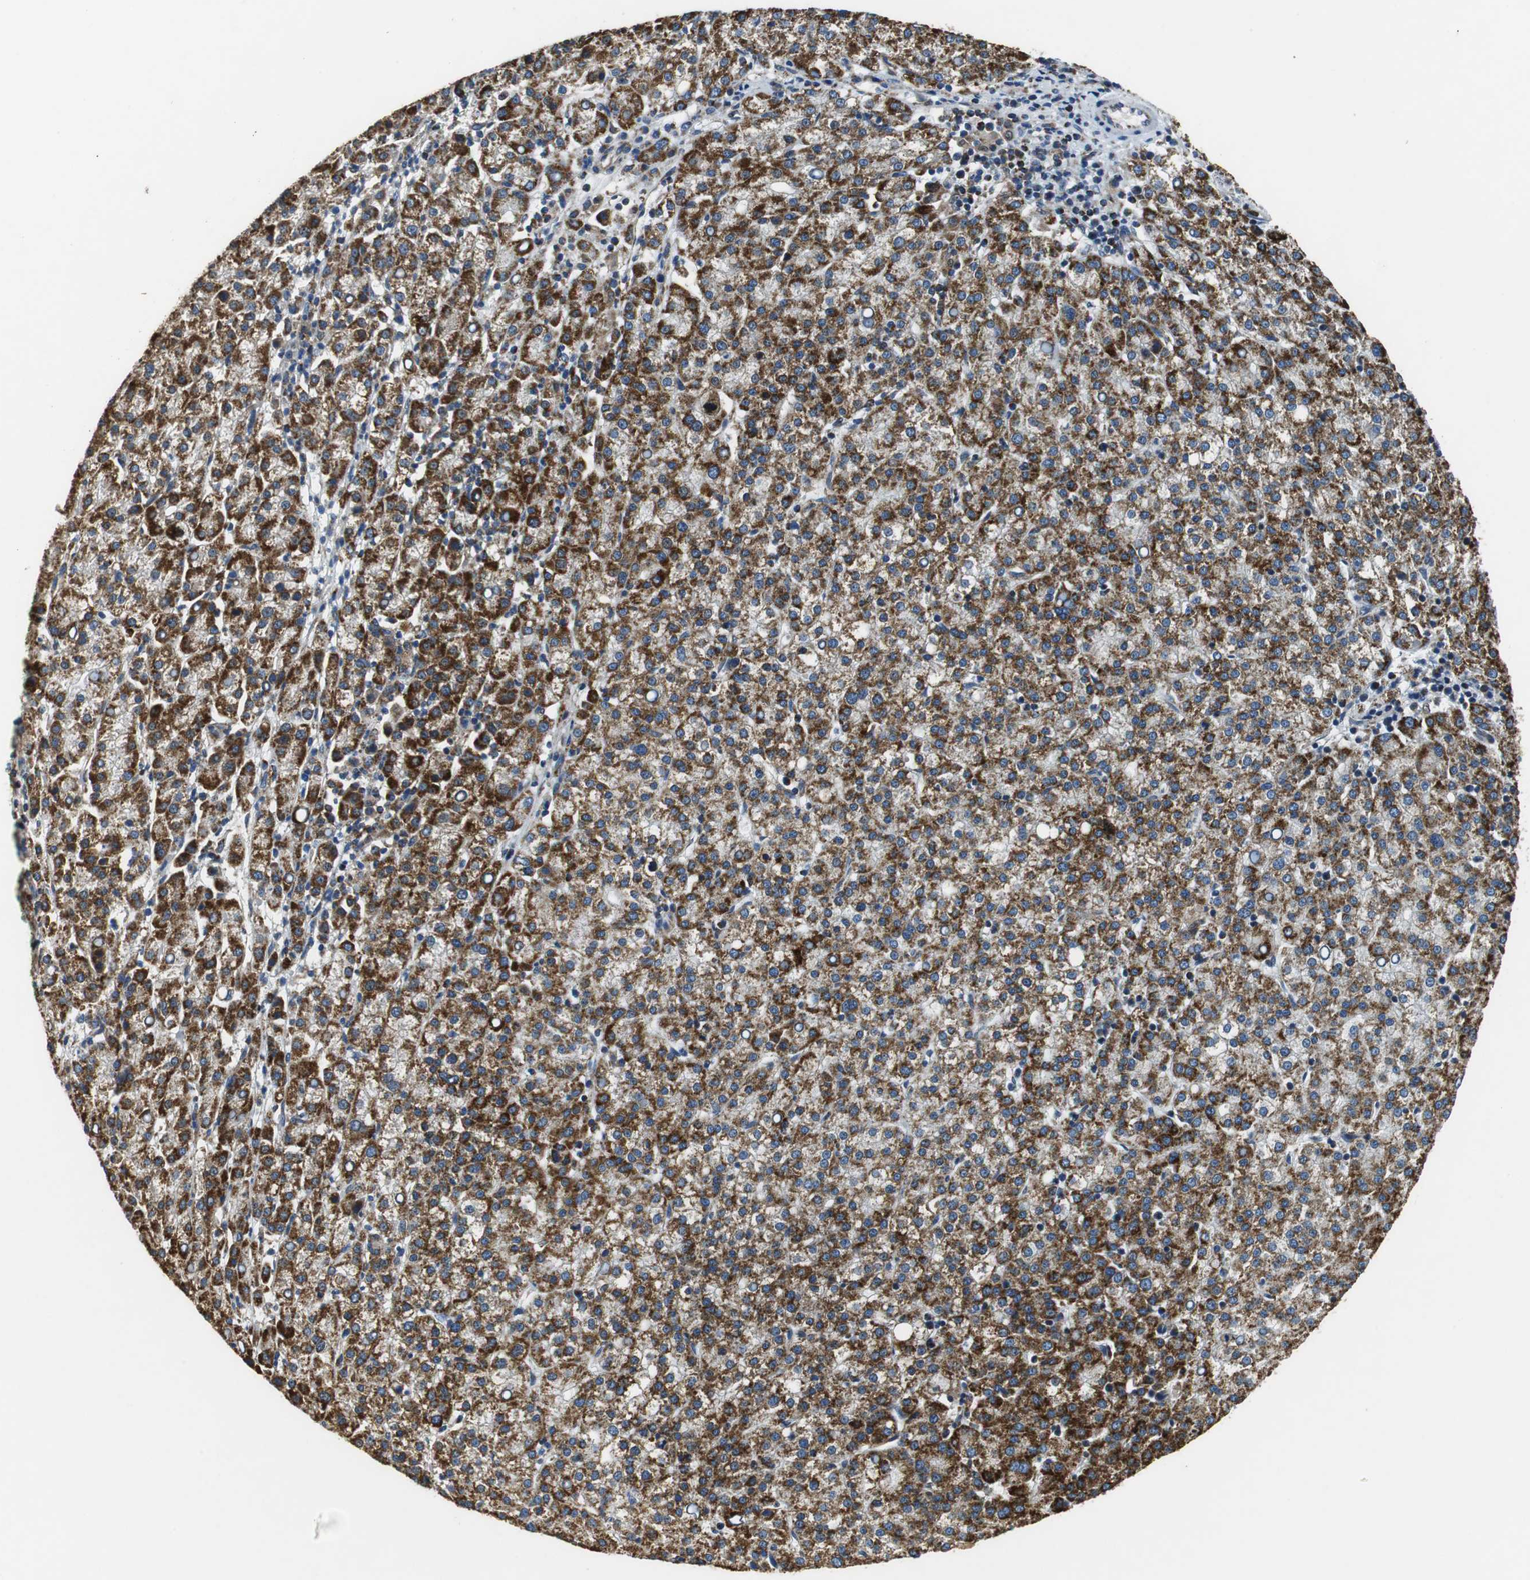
{"staining": {"intensity": "strong", "quantity": ">75%", "location": "cytoplasmic/membranous"}, "tissue": "liver cancer", "cell_type": "Tumor cells", "image_type": "cancer", "snomed": [{"axis": "morphology", "description": "Carcinoma, Hepatocellular, NOS"}, {"axis": "topography", "description": "Liver"}], "caption": "Tumor cells exhibit strong cytoplasmic/membranous staining in about >75% of cells in liver cancer.", "gene": "GSTK1", "patient": {"sex": "female", "age": 58}}